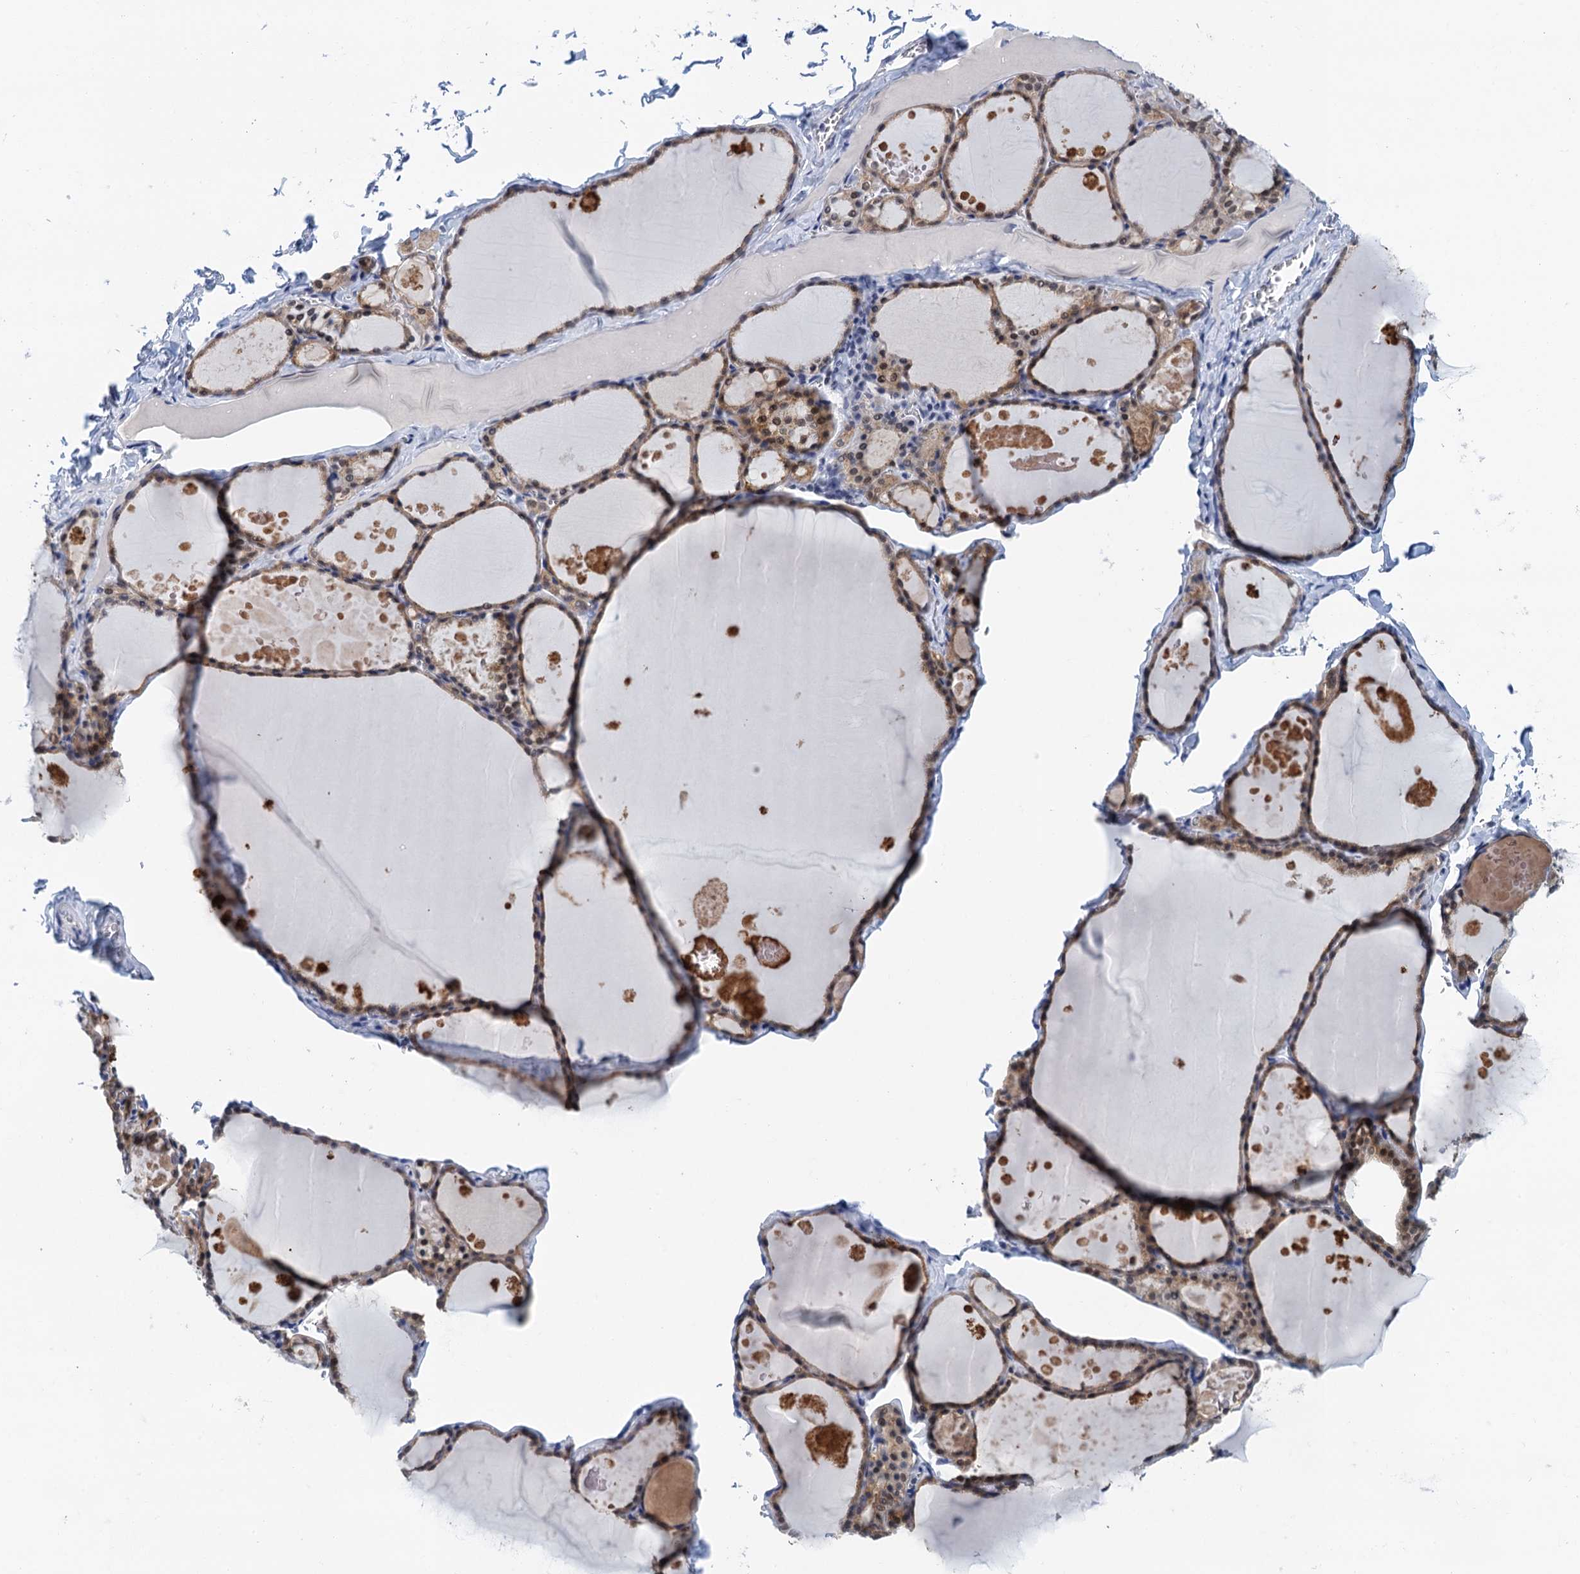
{"staining": {"intensity": "moderate", "quantity": "25%-75%", "location": "cytoplasmic/membranous"}, "tissue": "thyroid gland", "cell_type": "Glandular cells", "image_type": "normal", "snomed": [{"axis": "morphology", "description": "Normal tissue, NOS"}, {"axis": "topography", "description": "Thyroid gland"}], "caption": "Protein staining displays moderate cytoplasmic/membranous positivity in about 25%-75% of glandular cells in normal thyroid gland.", "gene": "EPS8L1", "patient": {"sex": "male", "age": 56}}